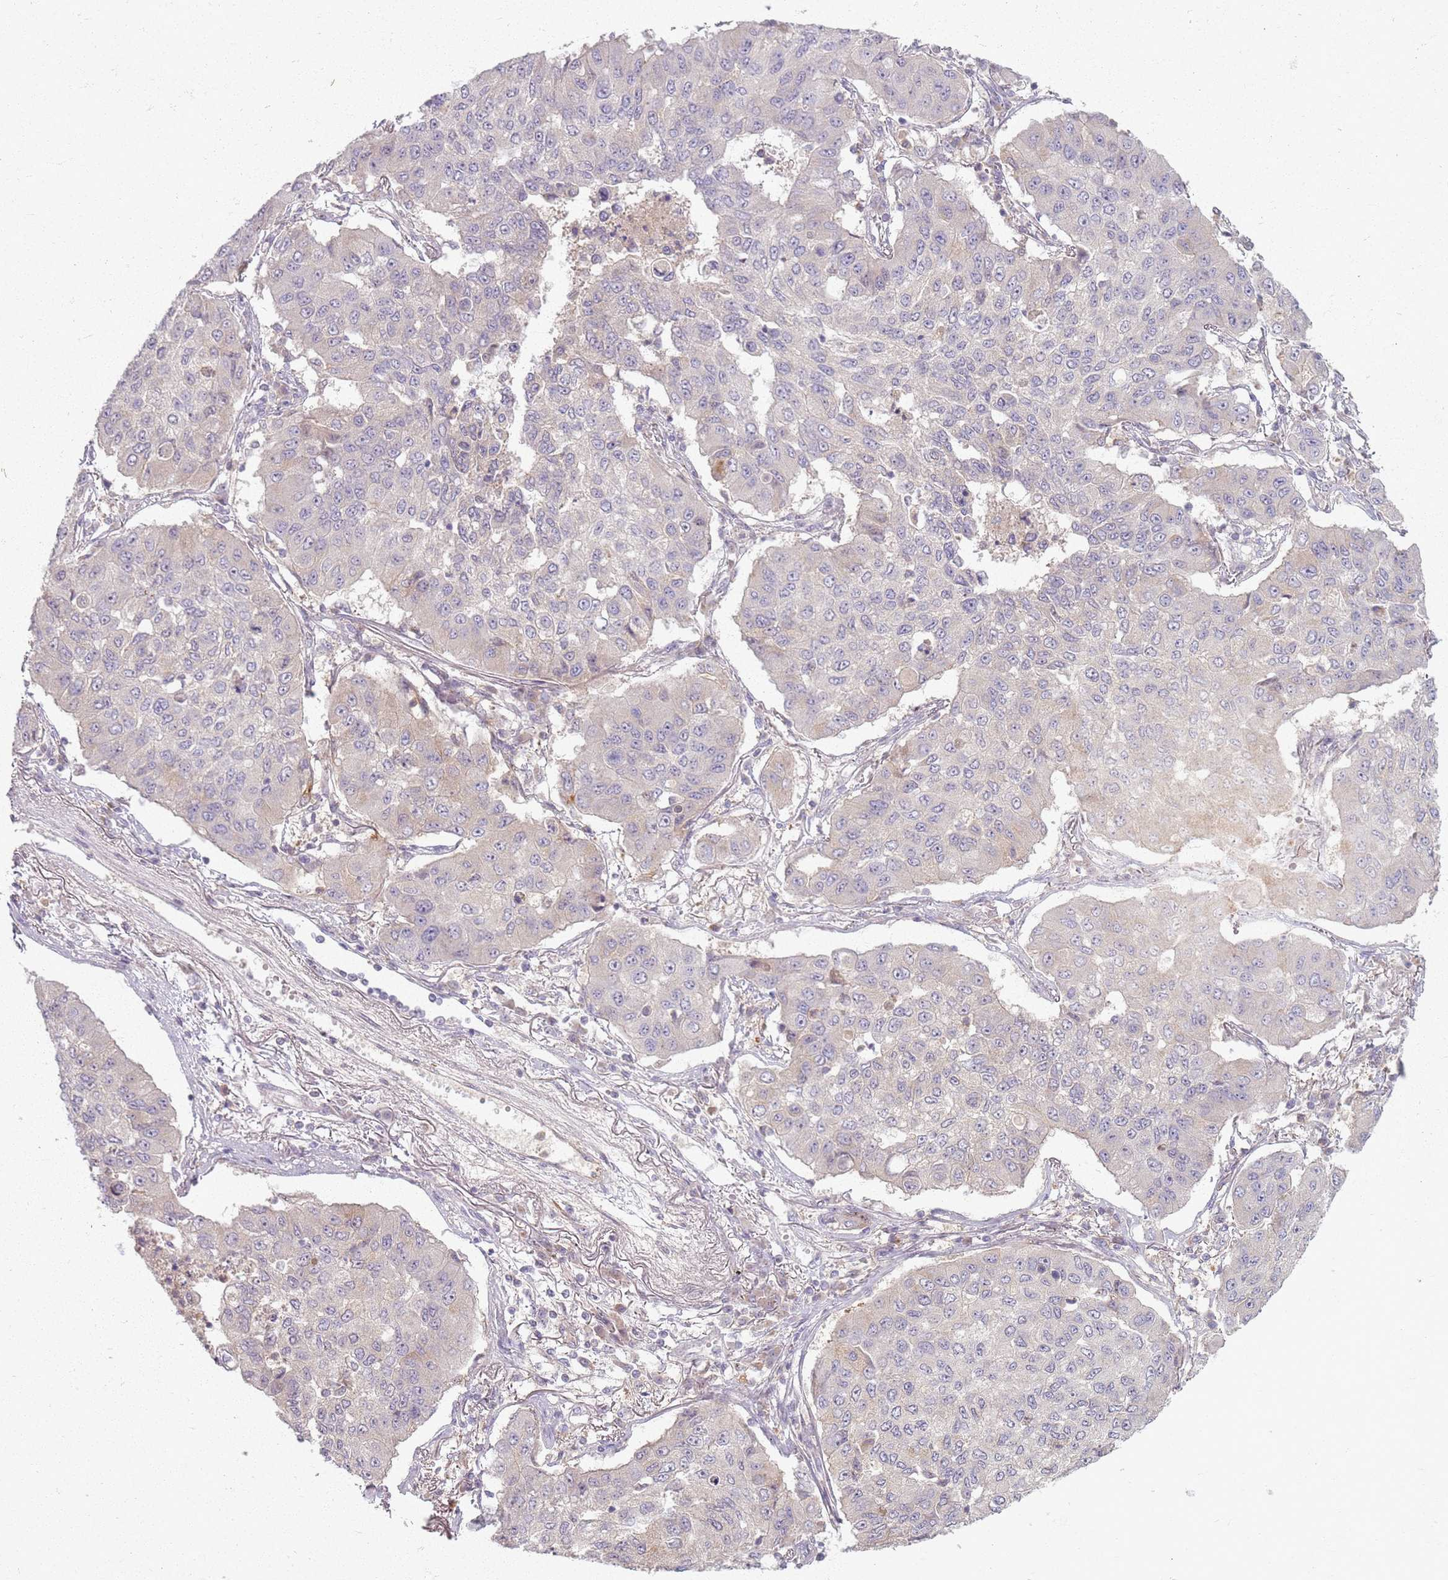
{"staining": {"intensity": "negative", "quantity": "none", "location": "none"}, "tissue": "lung cancer", "cell_type": "Tumor cells", "image_type": "cancer", "snomed": [{"axis": "morphology", "description": "Squamous cell carcinoma, NOS"}, {"axis": "topography", "description": "Lung"}], "caption": "The micrograph reveals no significant positivity in tumor cells of lung squamous cell carcinoma.", "gene": "ZDHHC2", "patient": {"sex": "male", "age": 74}}